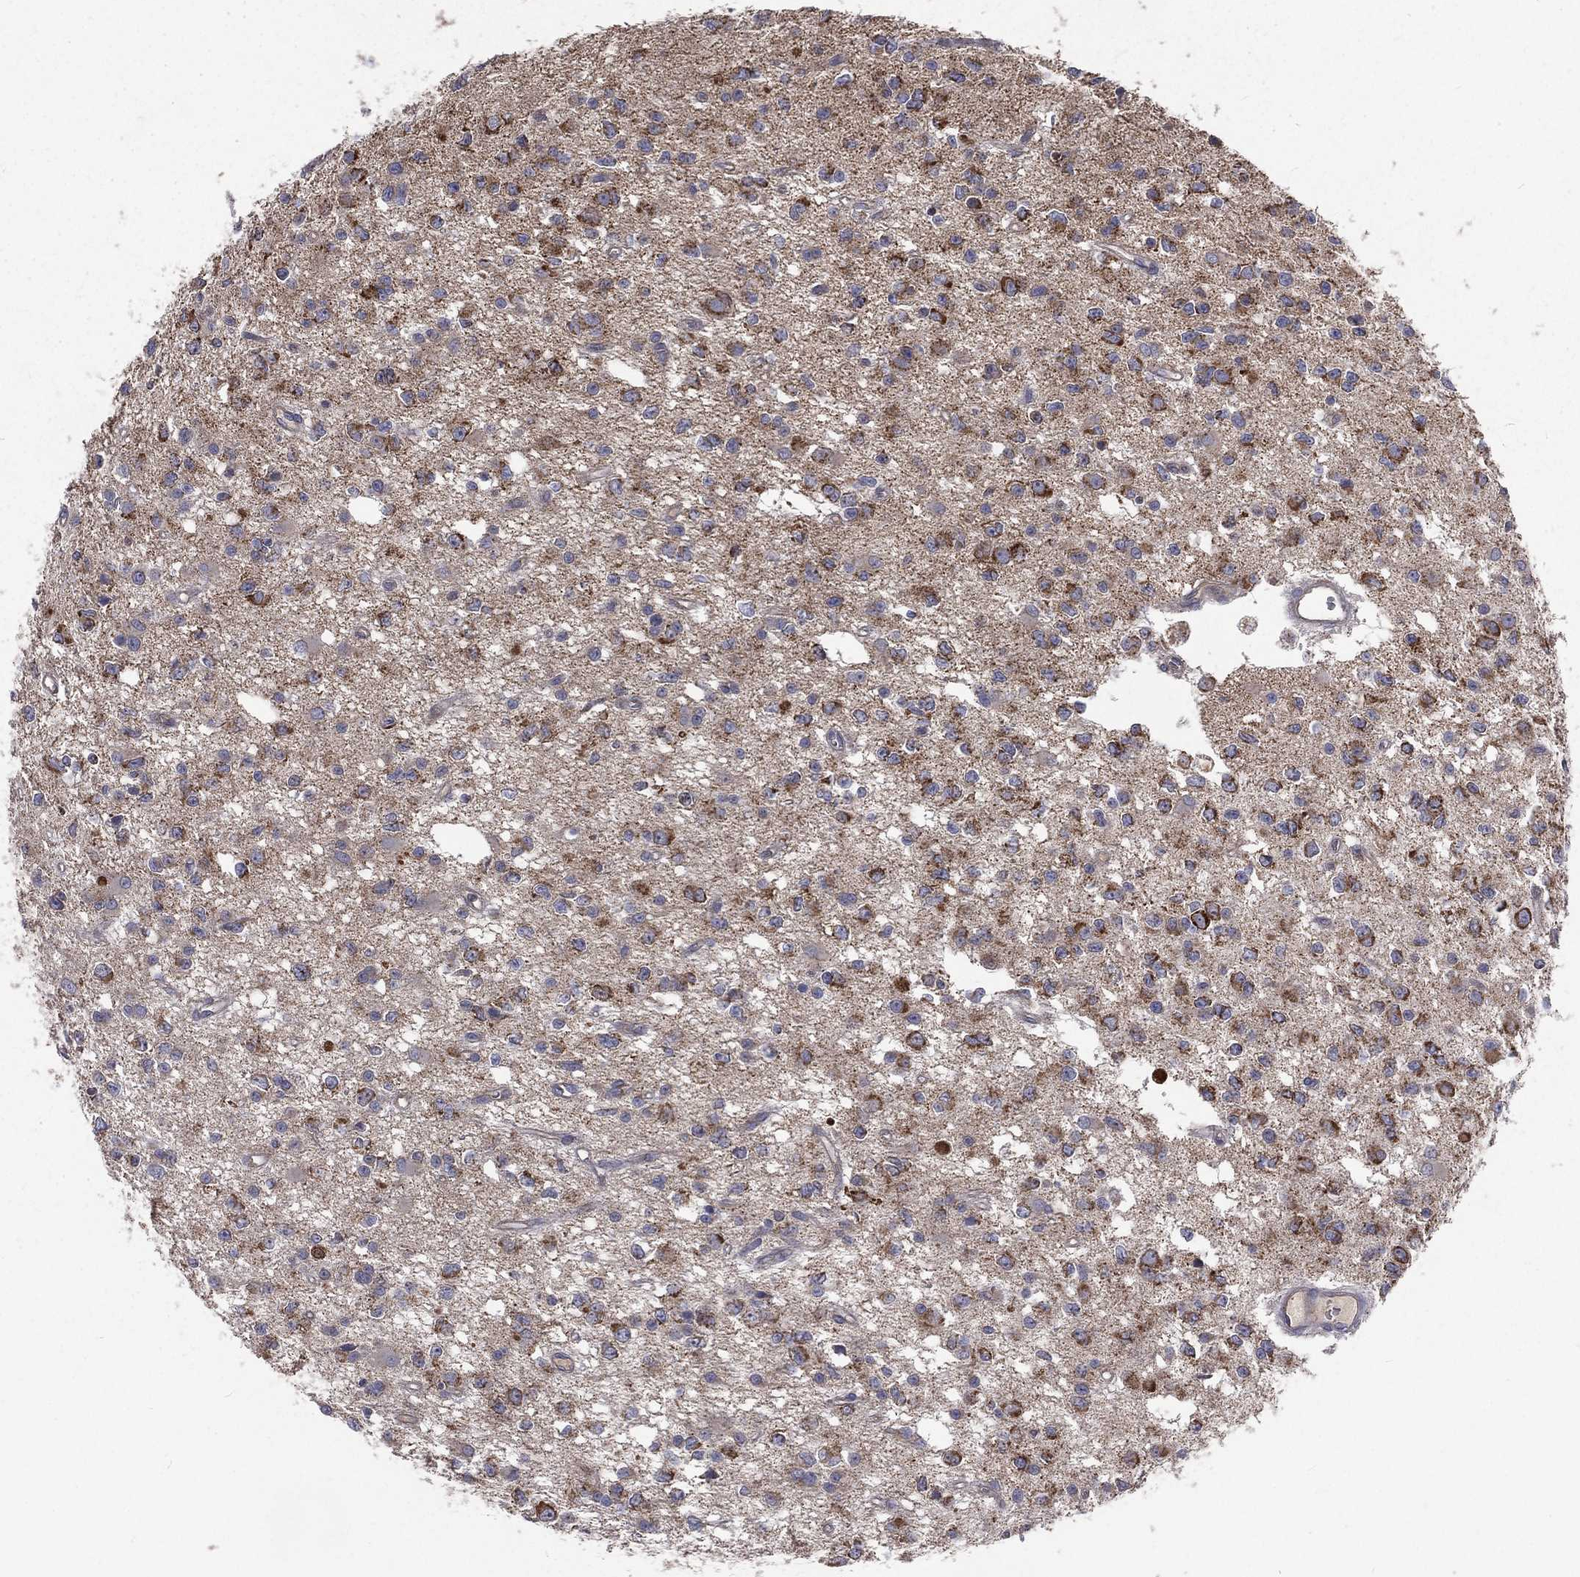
{"staining": {"intensity": "moderate", "quantity": "25%-75%", "location": "cytoplasmic/membranous"}, "tissue": "glioma", "cell_type": "Tumor cells", "image_type": "cancer", "snomed": [{"axis": "morphology", "description": "Glioma, malignant, Low grade"}, {"axis": "topography", "description": "Brain"}], "caption": "Human glioma stained with a protein marker shows moderate staining in tumor cells.", "gene": "GPD1", "patient": {"sex": "female", "age": 45}}